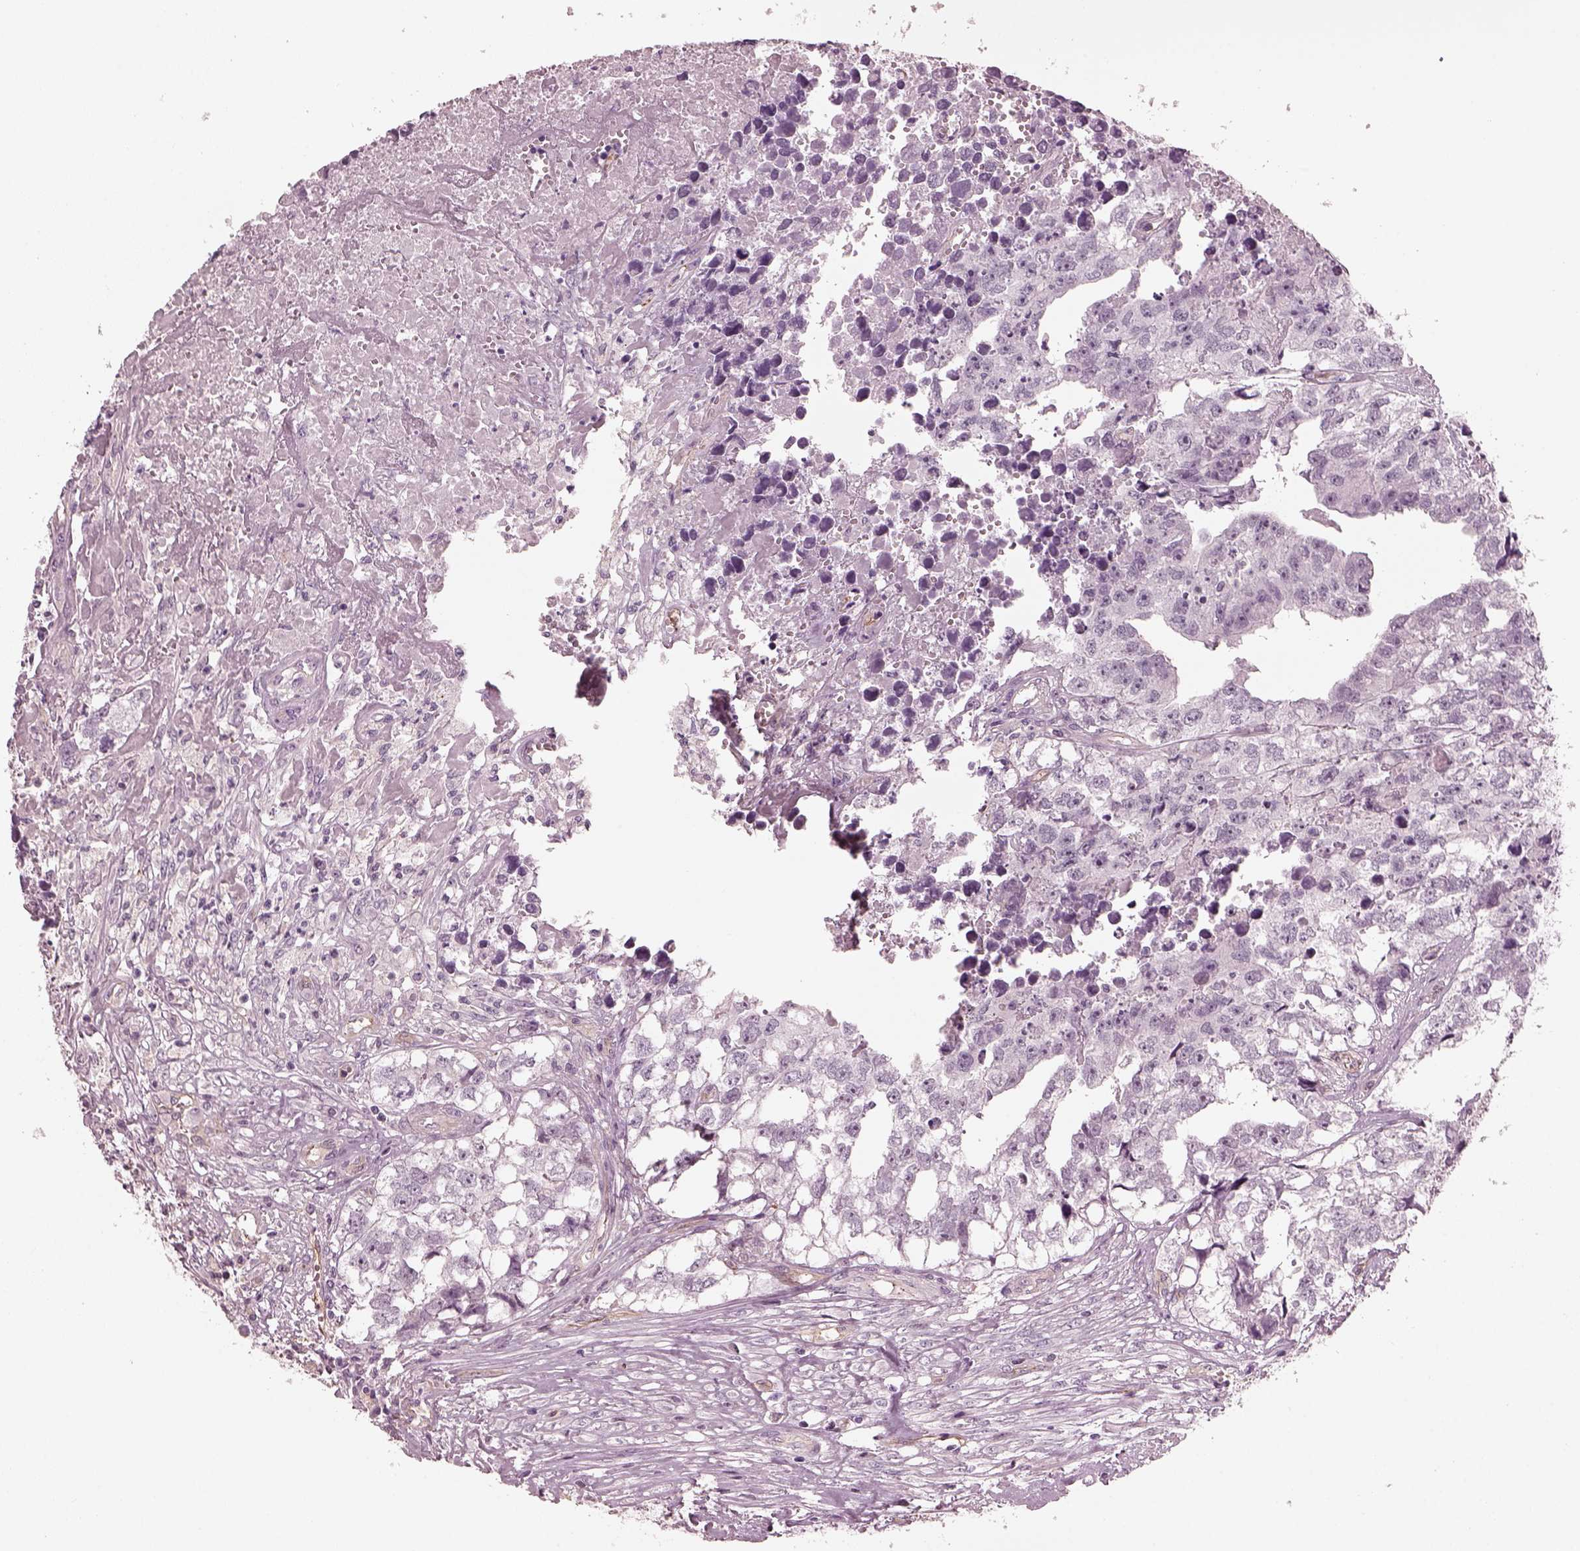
{"staining": {"intensity": "negative", "quantity": "none", "location": "none"}, "tissue": "testis cancer", "cell_type": "Tumor cells", "image_type": "cancer", "snomed": [{"axis": "morphology", "description": "Carcinoma, Embryonal, NOS"}, {"axis": "morphology", "description": "Teratoma, malignant, NOS"}, {"axis": "topography", "description": "Testis"}], "caption": "Tumor cells show no significant protein staining in testis cancer (malignant teratoma).", "gene": "EIF4E1B", "patient": {"sex": "male", "age": 44}}